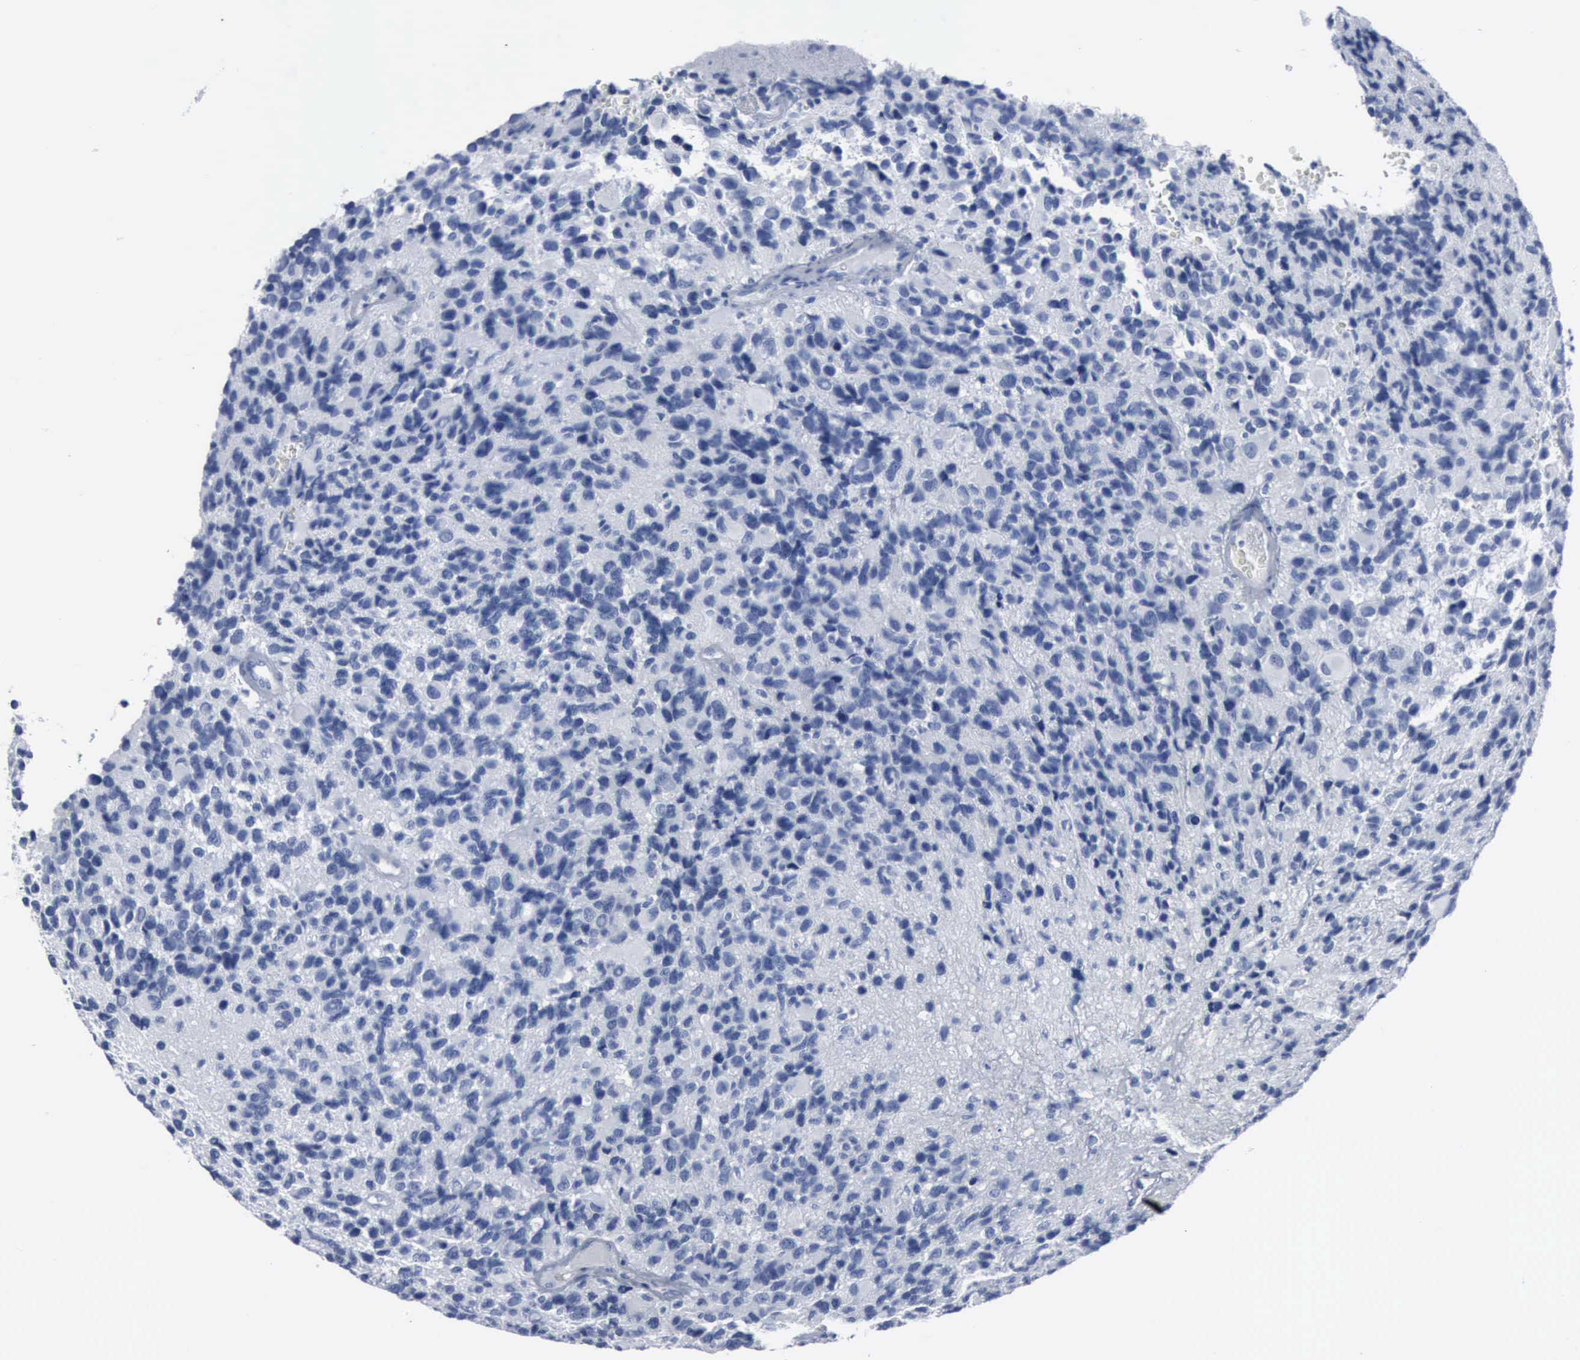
{"staining": {"intensity": "negative", "quantity": "none", "location": "none"}, "tissue": "glioma", "cell_type": "Tumor cells", "image_type": "cancer", "snomed": [{"axis": "morphology", "description": "Glioma, malignant, High grade"}, {"axis": "topography", "description": "Brain"}], "caption": "Immunohistochemistry (IHC) histopathology image of neoplastic tissue: high-grade glioma (malignant) stained with DAB displays no significant protein staining in tumor cells. The staining was performed using DAB (3,3'-diaminobenzidine) to visualize the protein expression in brown, while the nuclei were stained in blue with hematoxylin (Magnification: 20x).", "gene": "DMD", "patient": {"sex": "male", "age": 77}}